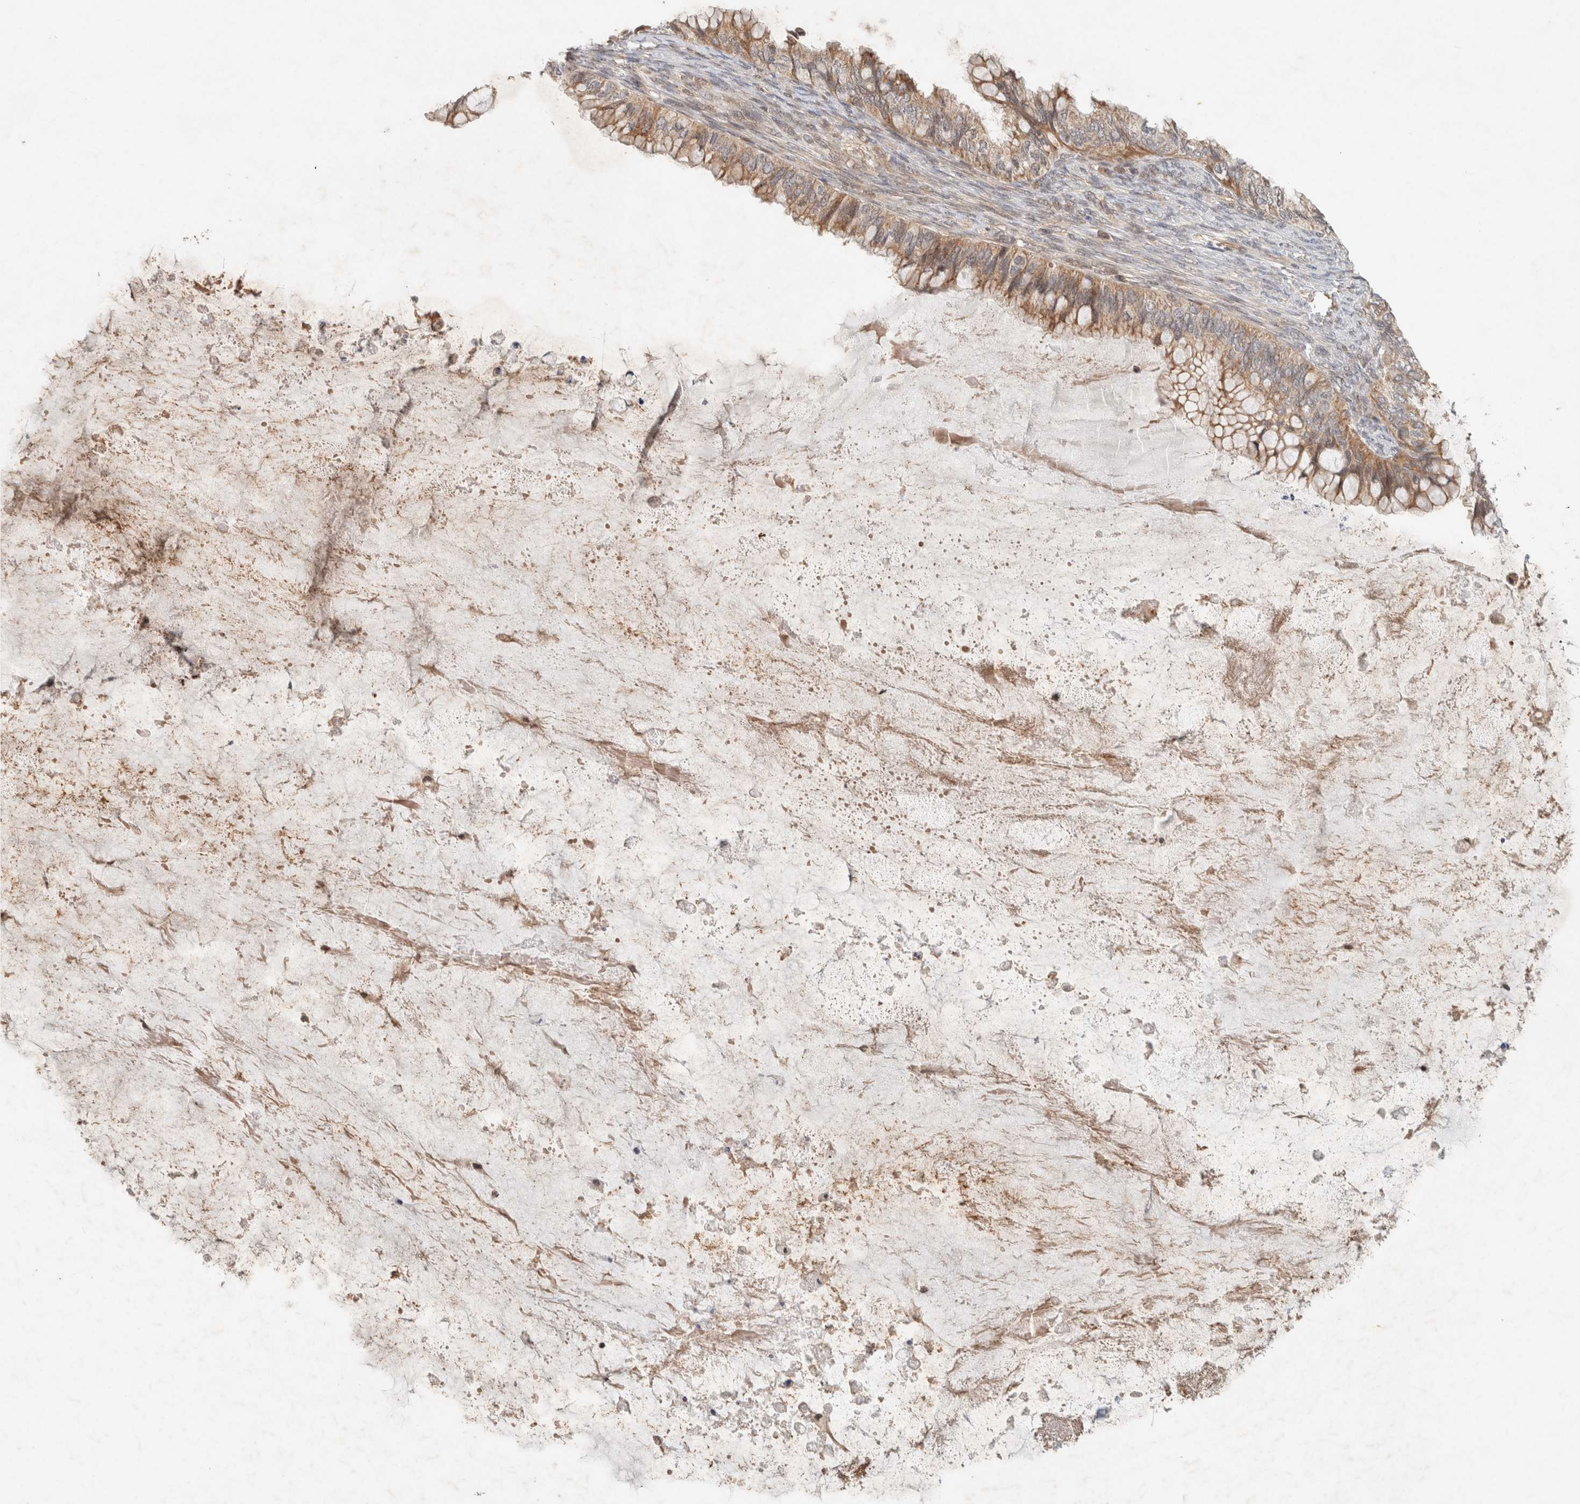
{"staining": {"intensity": "moderate", "quantity": ">75%", "location": "cytoplasmic/membranous"}, "tissue": "ovarian cancer", "cell_type": "Tumor cells", "image_type": "cancer", "snomed": [{"axis": "morphology", "description": "Cystadenocarcinoma, mucinous, NOS"}, {"axis": "topography", "description": "Ovary"}], "caption": "Moderate cytoplasmic/membranous protein positivity is present in about >75% of tumor cells in ovarian cancer. The protein of interest is shown in brown color, while the nuclei are stained blue.", "gene": "CAAP1", "patient": {"sex": "female", "age": 80}}